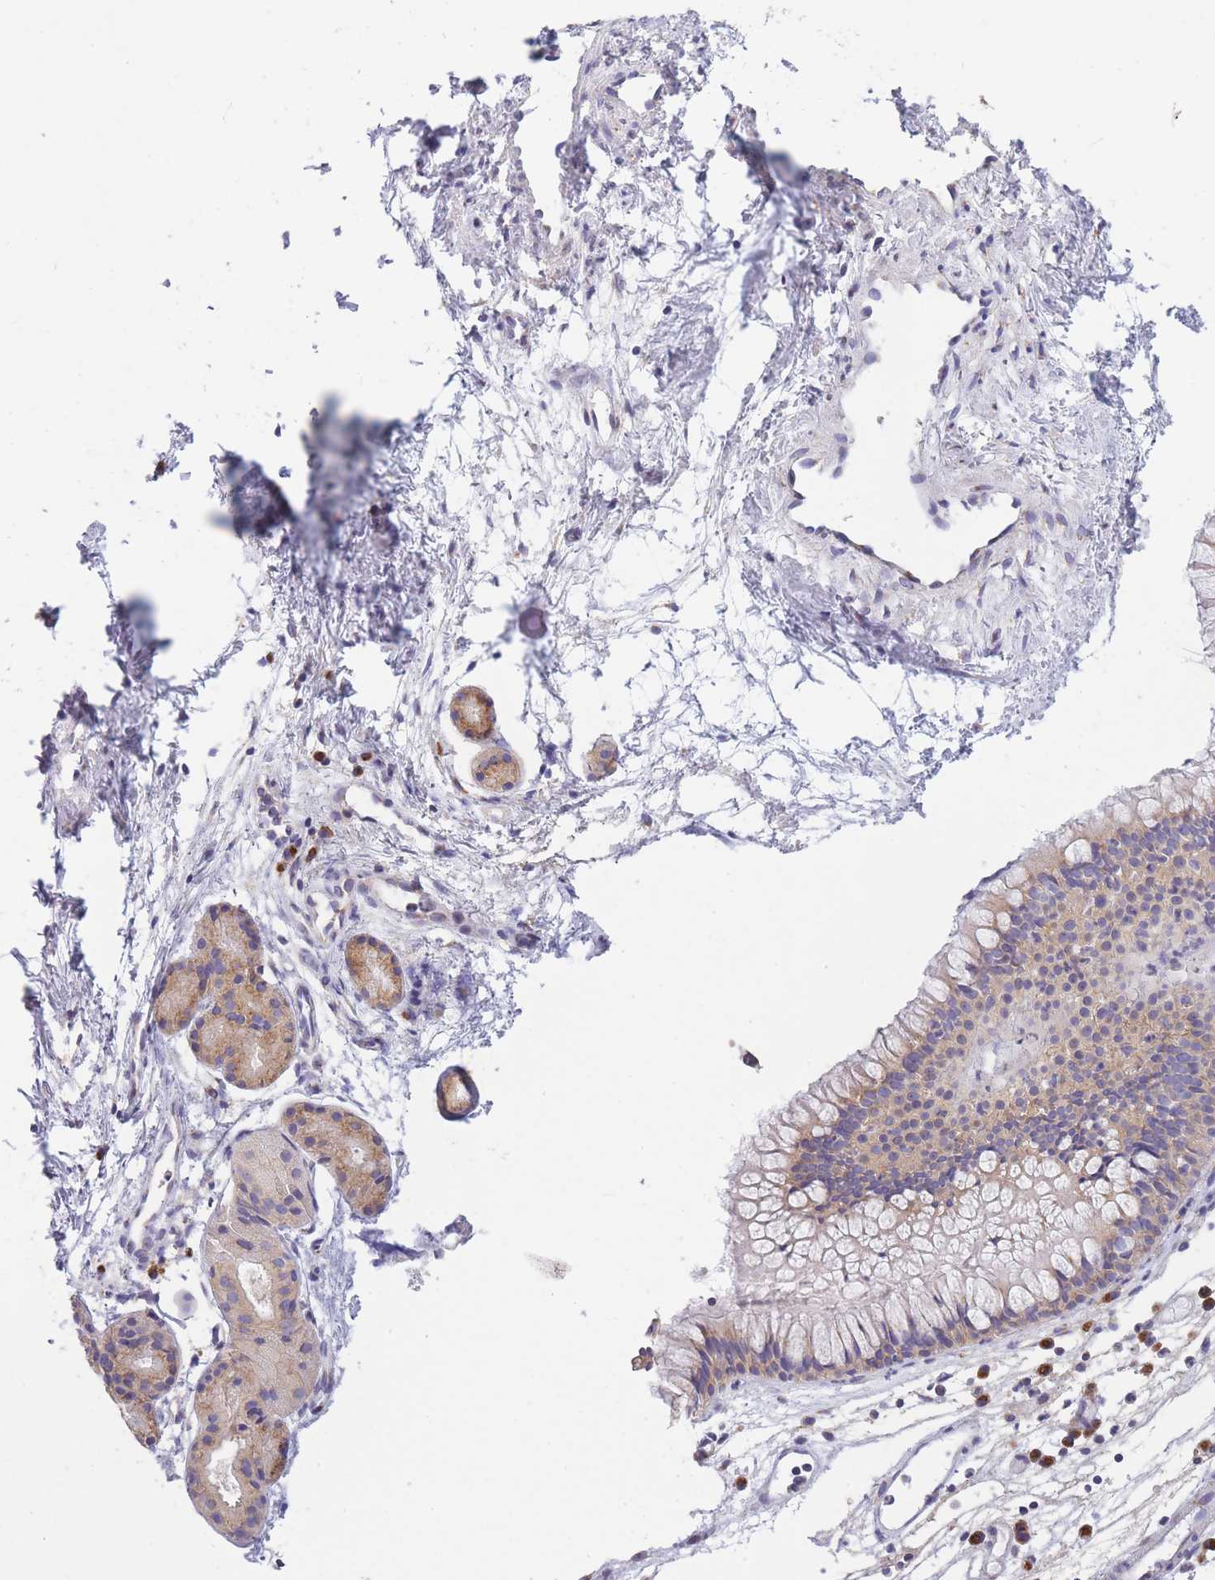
{"staining": {"intensity": "weak", "quantity": ">75%", "location": "cytoplasmic/membranous"}, "tissue": "nasopharynx", "cell_type": "Respiratory epithelial cells", "image_type": "normal", "snomed": [{"axis": "morphology", "description": "Normal tissue, NOS"}, {"axis": "topography", "description": "Nasopharynx"}], "caption": "Unremarkable nasopharynx was stained to show a protein in brown. There is low levels of weak cytoplasmic/membranous expression in approximately >75% of respiratory epithelial cells. Immunohistochemistry stains the protein of interest in brown and the nuclei are stained blue.", "gene": "COPG1", "patient": {"sex": "male", "age": 82}}